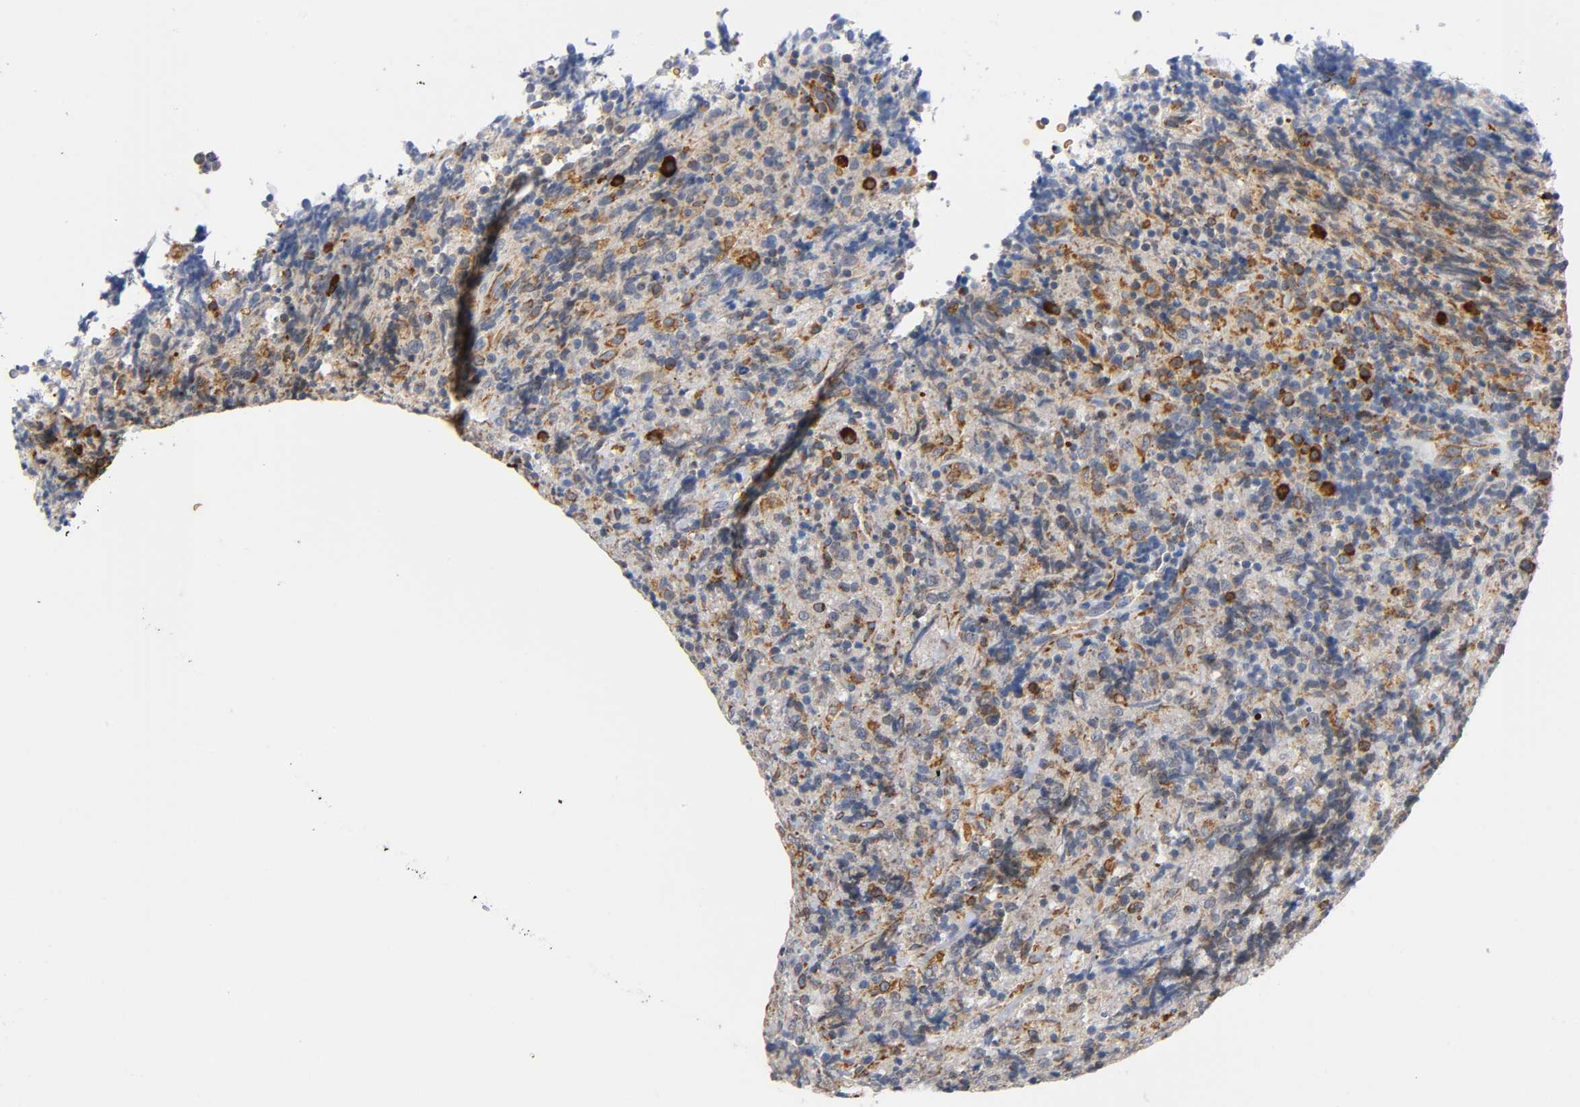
{"staining": {"intensity": "moderate", "quantity": "25%-75%", "location": "cytoplasmic/membranous"}, "tissue": "lymphoma", "cell_type": "Tumor cells", "image_type": "cancer", "snomed": [{"axis": "morphology", "description": "Malignant lymphoma, non-Hodgkin's type, High grade"}, {"axis": "topography", "description": "Tonsil"}], "caption": "A histopathology image of human lymphoma stained for a protein exhibits moderate cytoplasmic/membranous brown staining in tumor cells.", "gene": "UCKL1", "patient": {"sex": "female", "age": 36}}